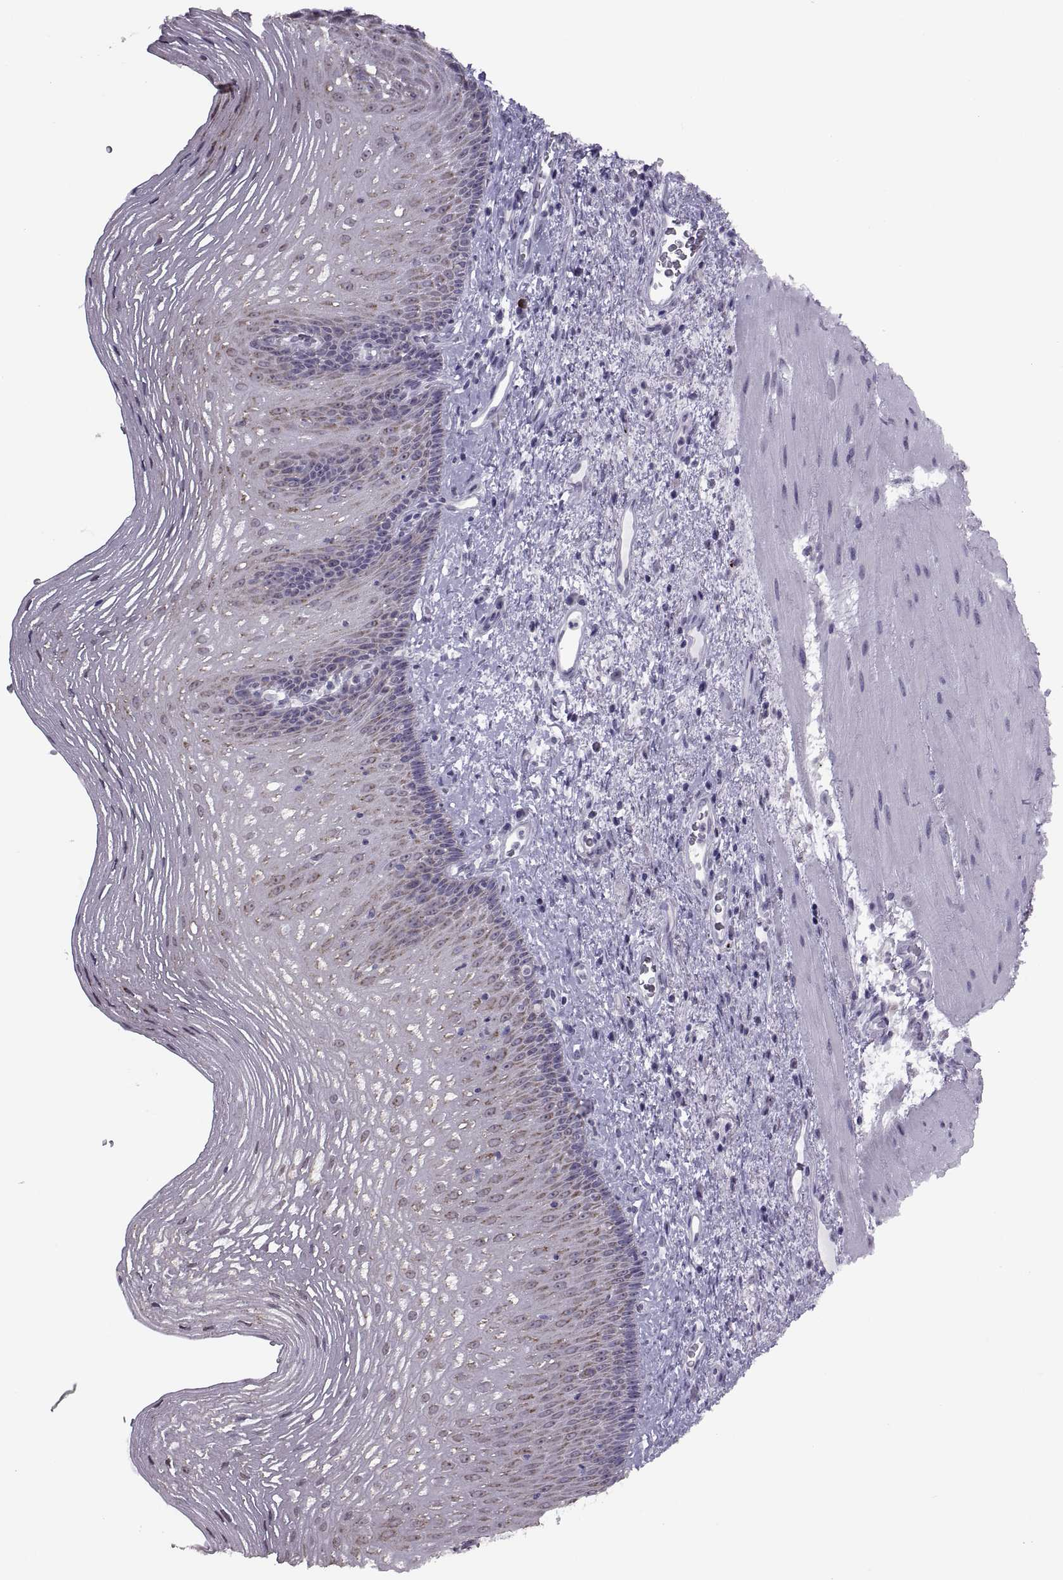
{"staining": {"intensity": "moderate", "quantity": "<25%", "location": "cytoplasmic/membranous"}, "tissue": "esophagus", "cell_type": "Squamous epithelial cells", "image_type": "normal", "snomed": [{"axis": "morphology", "description": "Normal tissue, NOS"}, {"axis": "topography", "description": "Esophagus"}], "caption": "The micrograph demonstrates a brown stain indicating the presence of a protein in the cytoplasmic/membranous of squamous epithelial cells in esophagus. (Stains: DAB (3,3'-diaminobenzidine) in brown, nuclei in blue, Microscopy: brightfield microscopy at high magnification).", "gene": "ASIC2", "patient": {"sex": "male", "age": 76}}